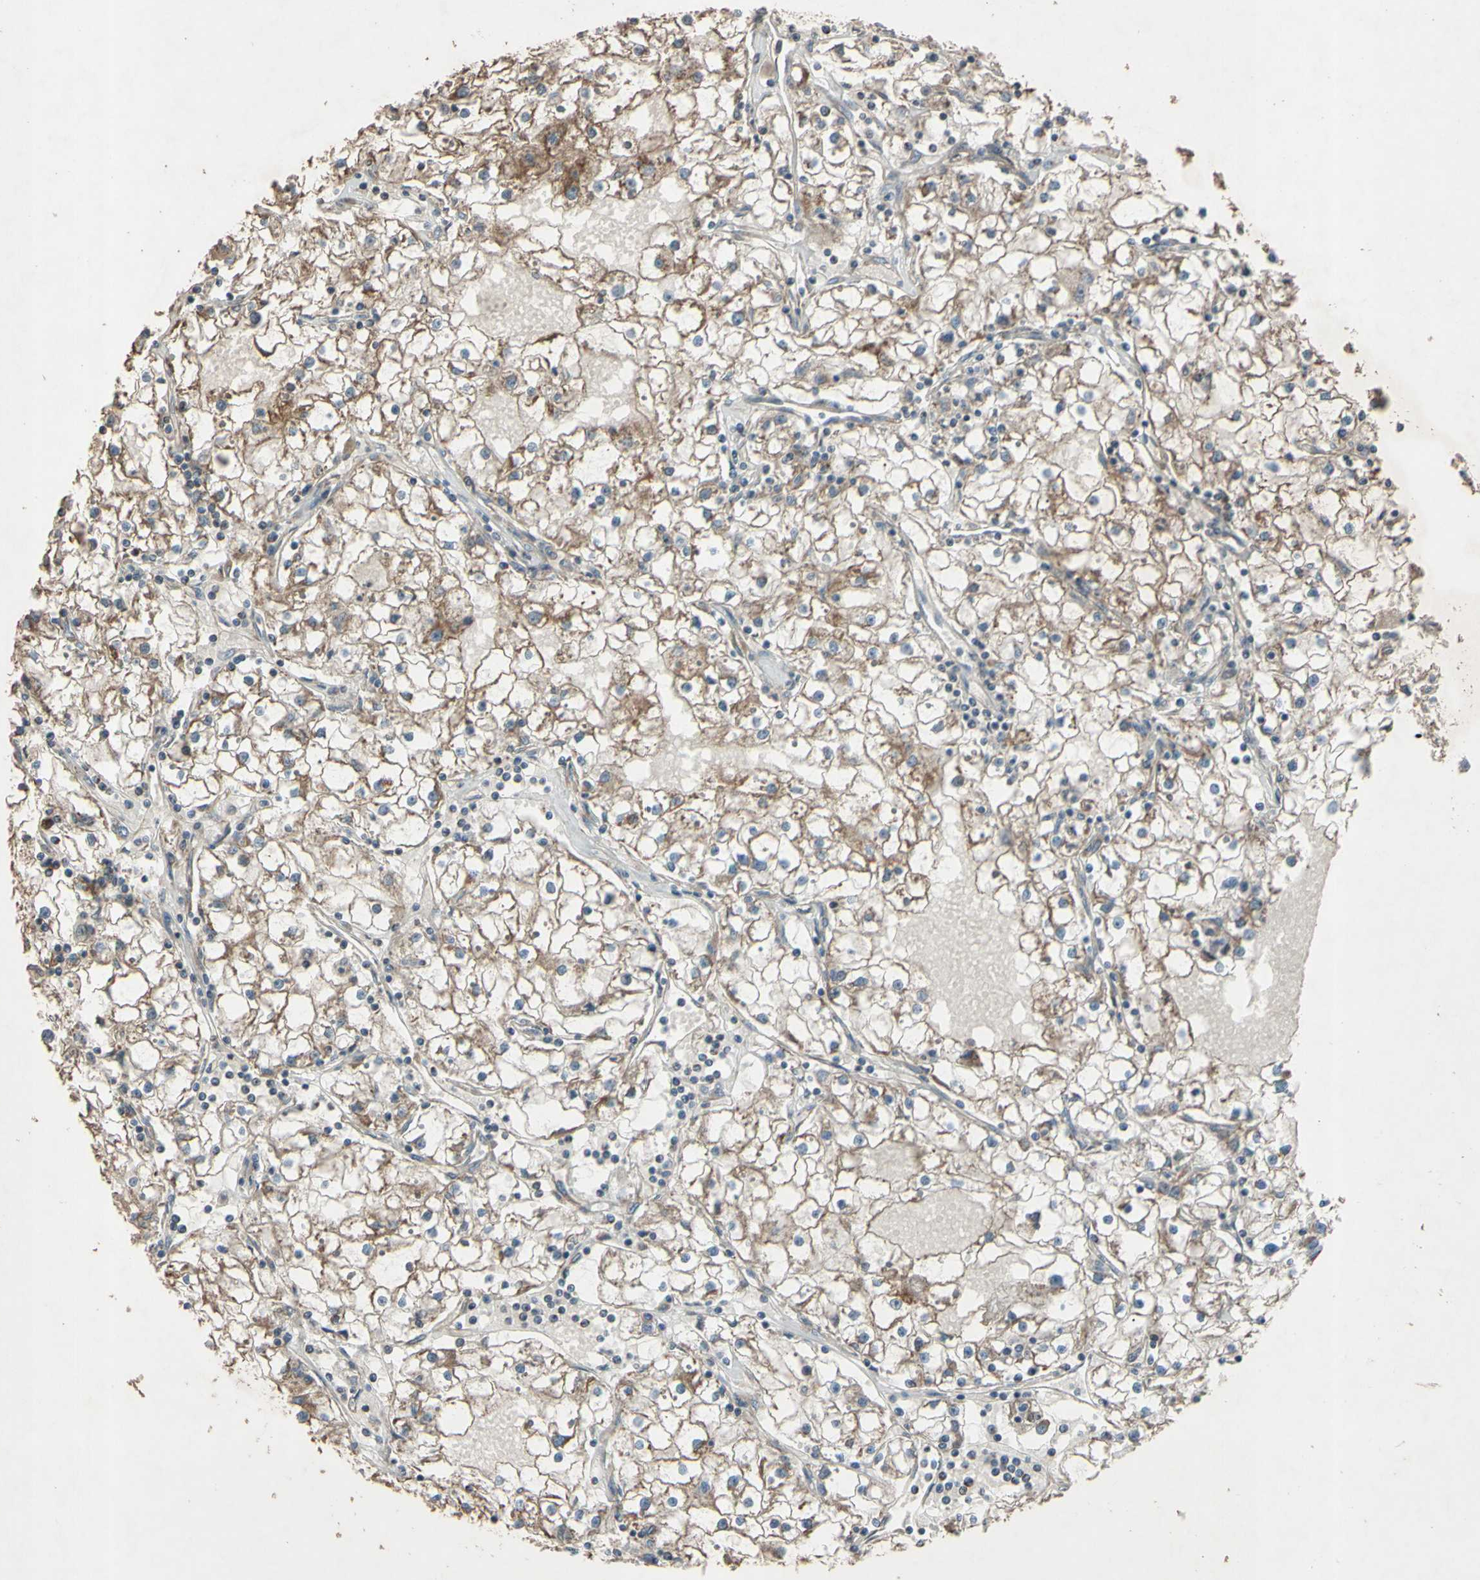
{"staining": {"intensity": "moderate", "quantity": ">75%", "location": "cytoplasmic/membranous"}, "tissue": "renal cancer", "cell_type": "Tumor cells", "image_type": "cancer", "snomed": [{"axis": "morphology", "description": "Adenocarcinoma, NOS"}, {"axis": "topography", "description": "Kidney"}], "caption": "Human renal cancer (adenocarcinoma) stained with a brown dye displays moderate cytoplasmic/membranous positive staining in approximately >75% of tumor cells.", "gene": "ACOT8", "patient": {"sex": "male", "age": 56}}